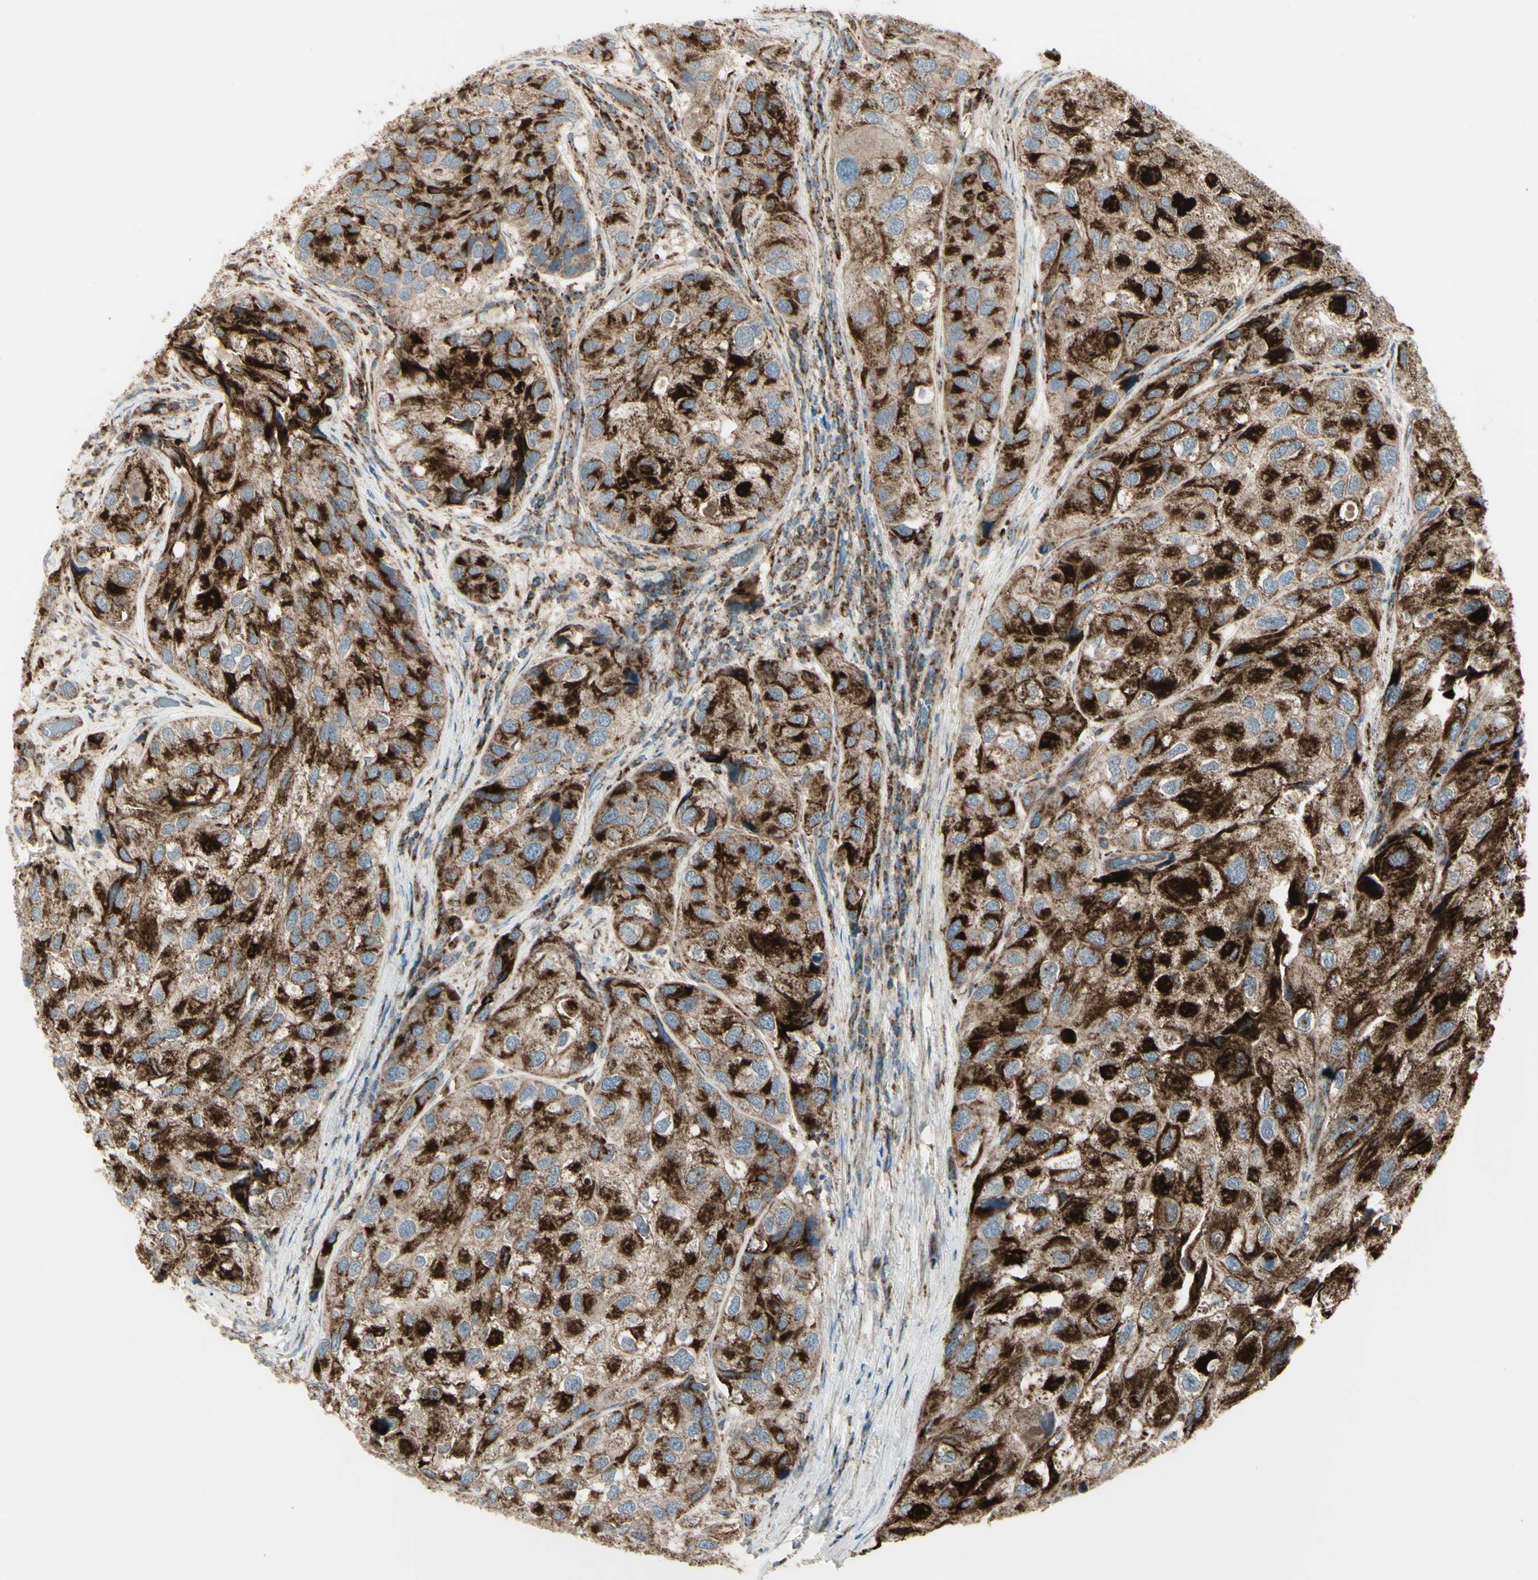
{"staining": {"intensity": "strong", "quantity": ">75%", "location": "cytoplasmic/membranous"}, "tissue": "urothelial cancer", "cell_type": "Tumor cells", "image_type": "cancer", "snomed": [{"axis": "morphology", "description": "Urothelial carcinoma, High grade"}, {"axis": "topography", "description": "Urinary bladder"}], "caption": "Immunohistochemical staining of human urothelial carcinoma (high-grade) demonstrates high levels of strong cytoplasmic/membranous protein expression in about >75% of tumor cells. Using DAB (3,3'-diaminobenzidine) (brown) and hematoxylin (blue) stains, captured at high magnification using brightfield microscopy.", "gene": "CYB5R1", "patient": {"sex": "female", "age": 64}}